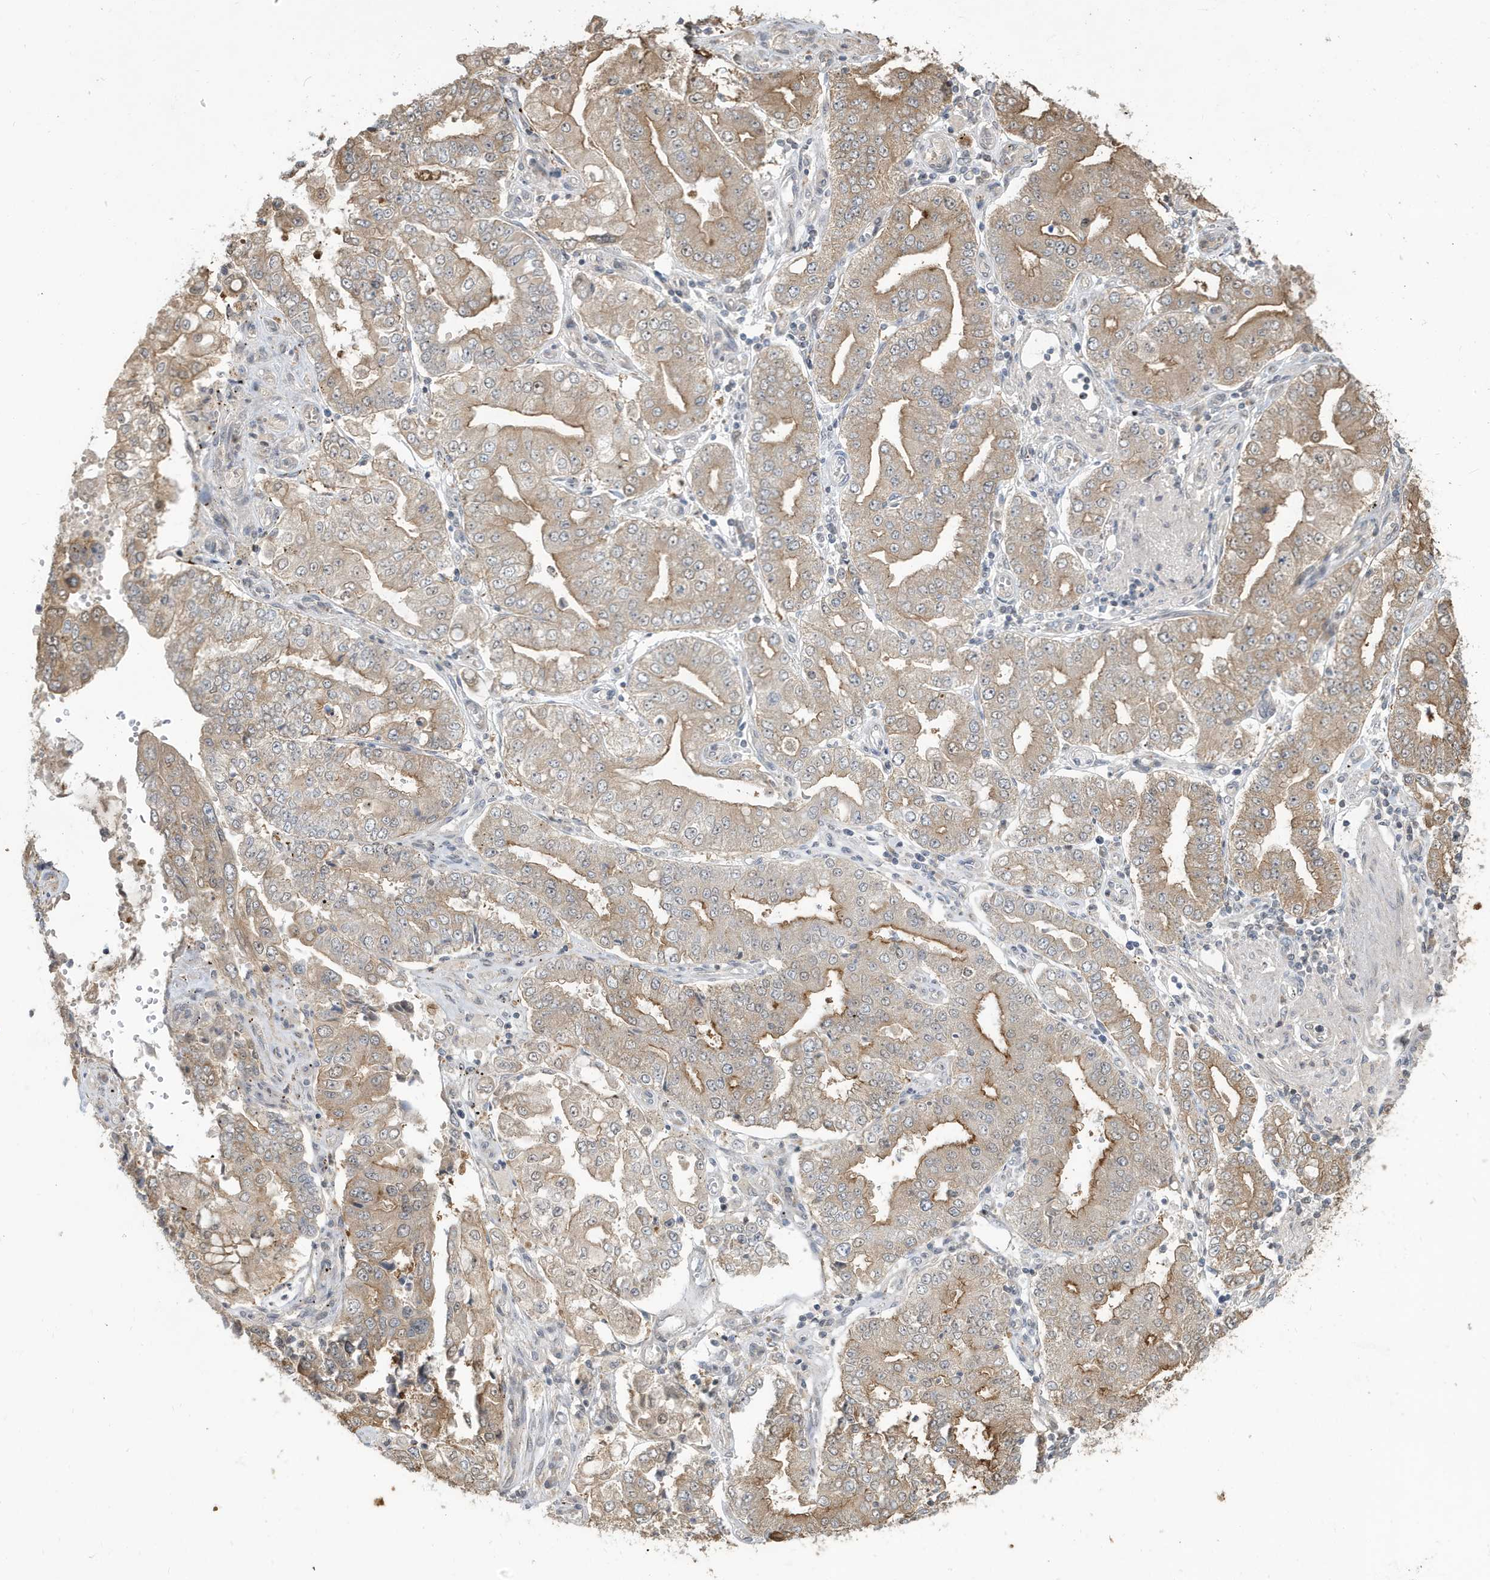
{"staining": {"intensity": "moderate", "quantity": "25%-75%", "location": "cytoplasmic/membranous"}, "tissue": "stomach cancer", "cell_type": "Tumor cells", "image_type": "cancer", "snomed": [{"axis": "morphology", "description": "Adenocarcinoma, NOS"}, {"axis": "topography", "description": "Stomach"}], "caption": "Moderate cytoplasmic/membranous positivity for a protein is identified in approximately 25%-75% of tumor cells of stomach cancer (adenocarcinoma) using immunohistochemistry (IHC).", "gene": "PRRT3", "patient": {"sex": "male", "age": 76}}